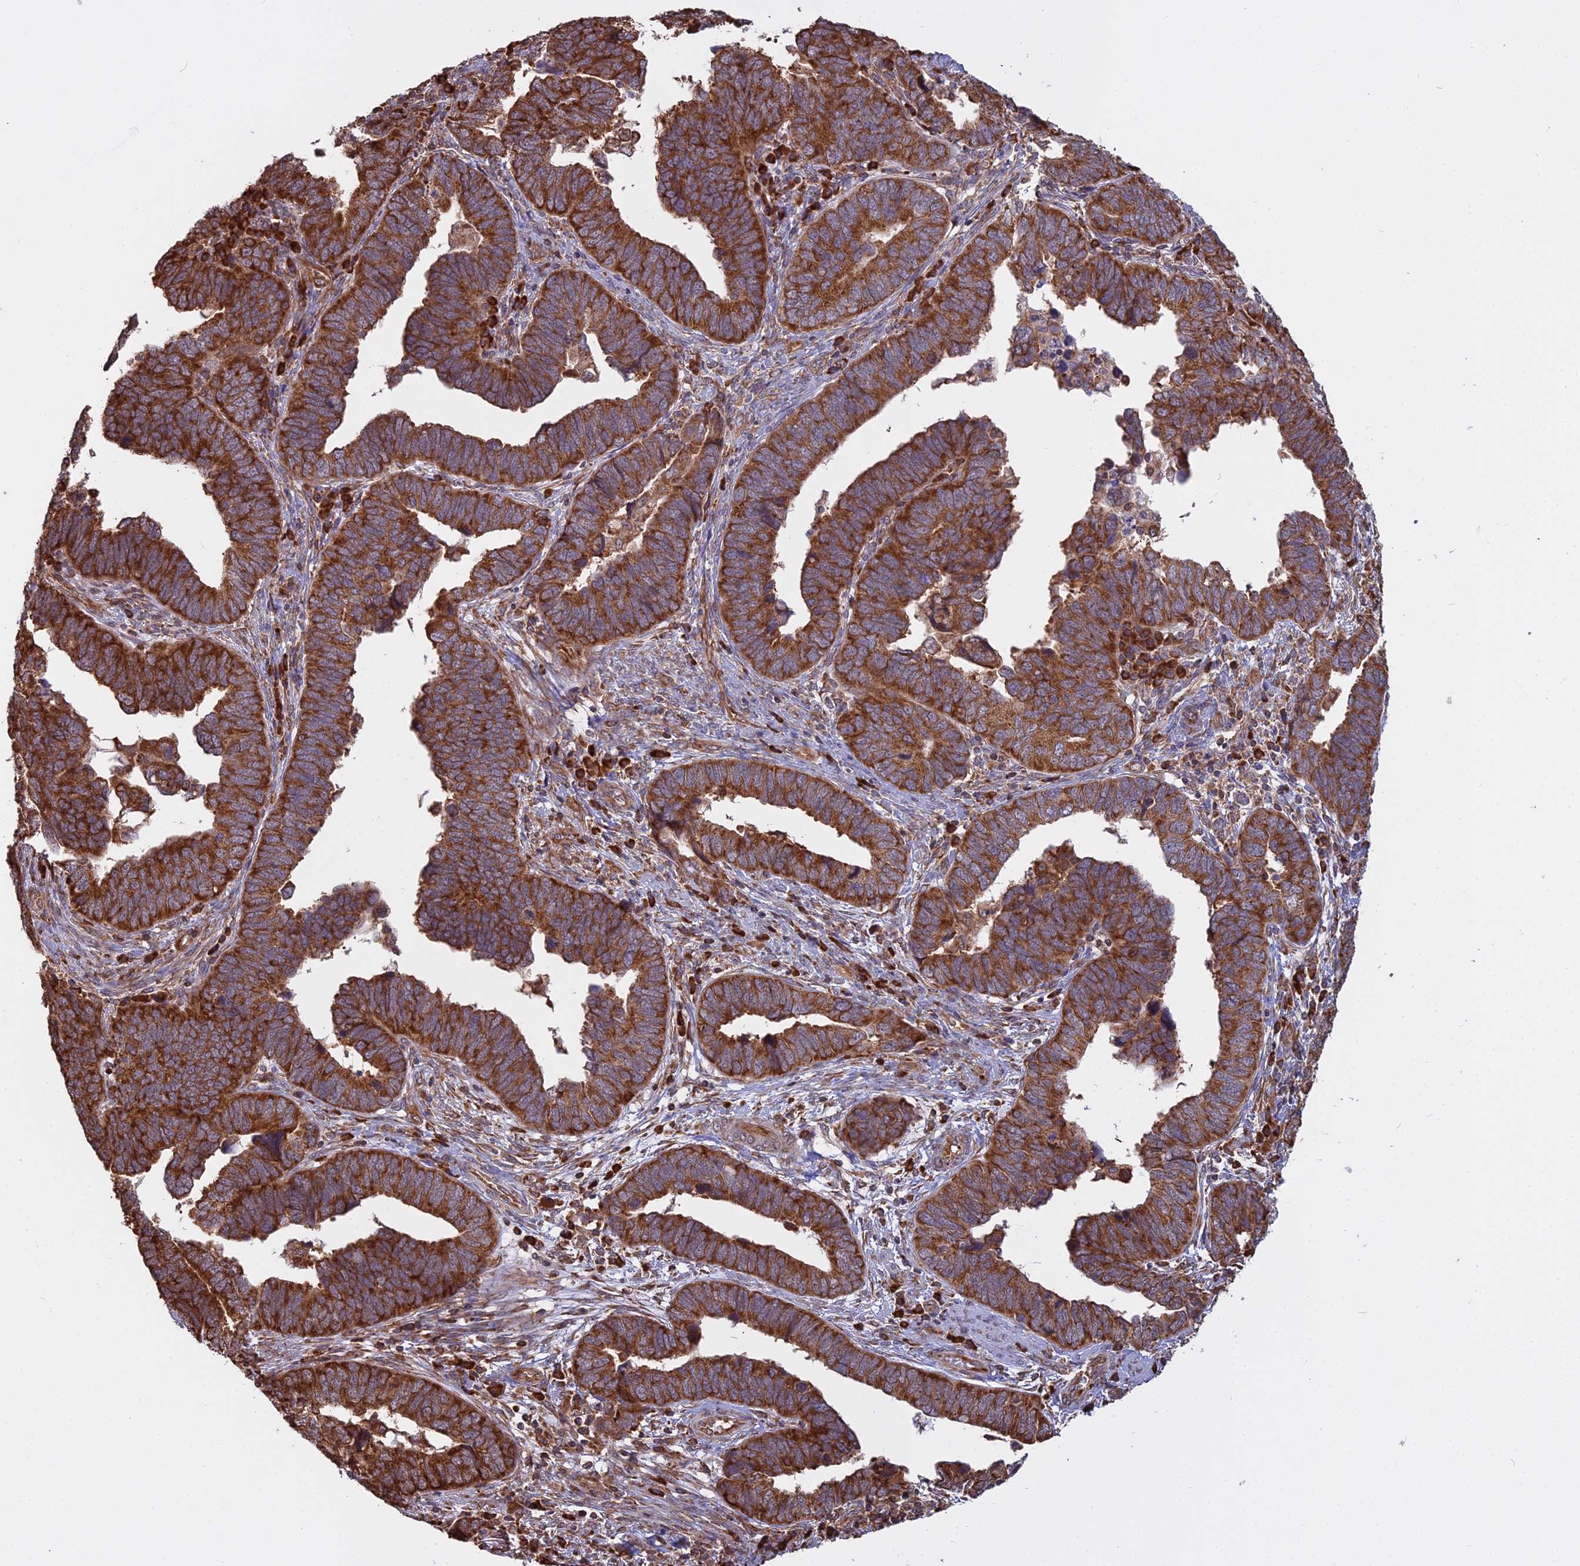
{"staining": {"intensity": "strong", "quantity": ">75%", "location": "cytoplasmic/membranous"}, "tissue": "endometrial cancer", "cell_type": "Tumor cells", "image_type": "cancer", "snomed": [{"axis": "morphology", "description": "Adenocarcinoma, NOS"}, {"axis": "topography", "description": "Endometrium"}], "caption": "Immunohistochemical staining of endometrial cancer shows high levels of strong cytoplasmic/membranous expression in about >75% of tumor cells.", "gene": "RPL26", "patient": {"sex": "female", "age": 79}}